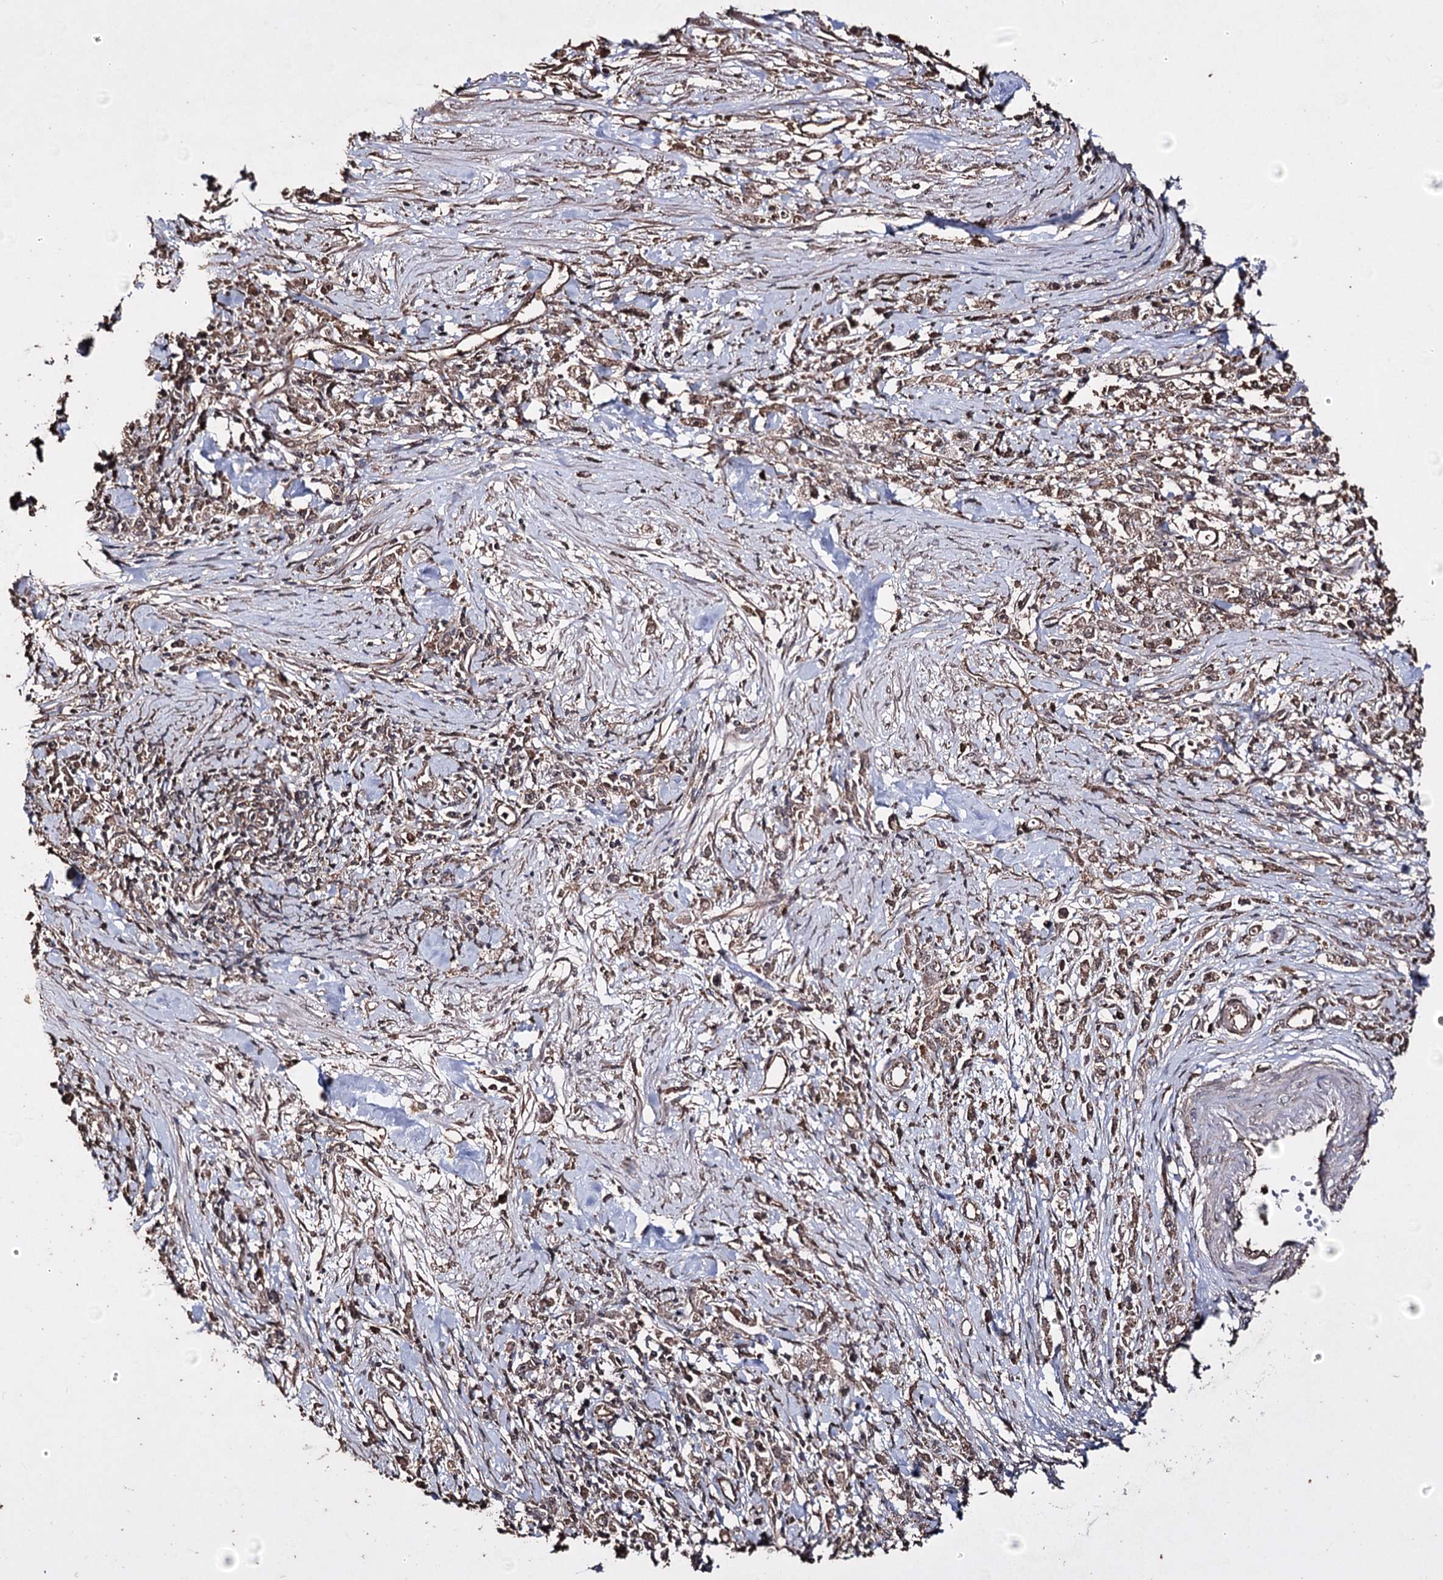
{"staining": {"intensity": "weak", "quantity": ">75%", "location": "cytoplasmic/membranous"}, "tissue": "stomach cancer", "cell_type": "Tumor cells", "image_type": "cancer", "snomed": [{"axis": "morphology", "description": "Adenocarcinoma, NOS"}, {"axis": "topography", "description": "Stomach"}], "caption": "Approximately >75% of tumor cells in adenocarcinoma (stomach) exhibit weak cytoplasmic/membranous protein staining as visualized by brown immunohistochemical staining.", "gene": "ZNF662", "patient": {"sex": "female", "age": 59}}